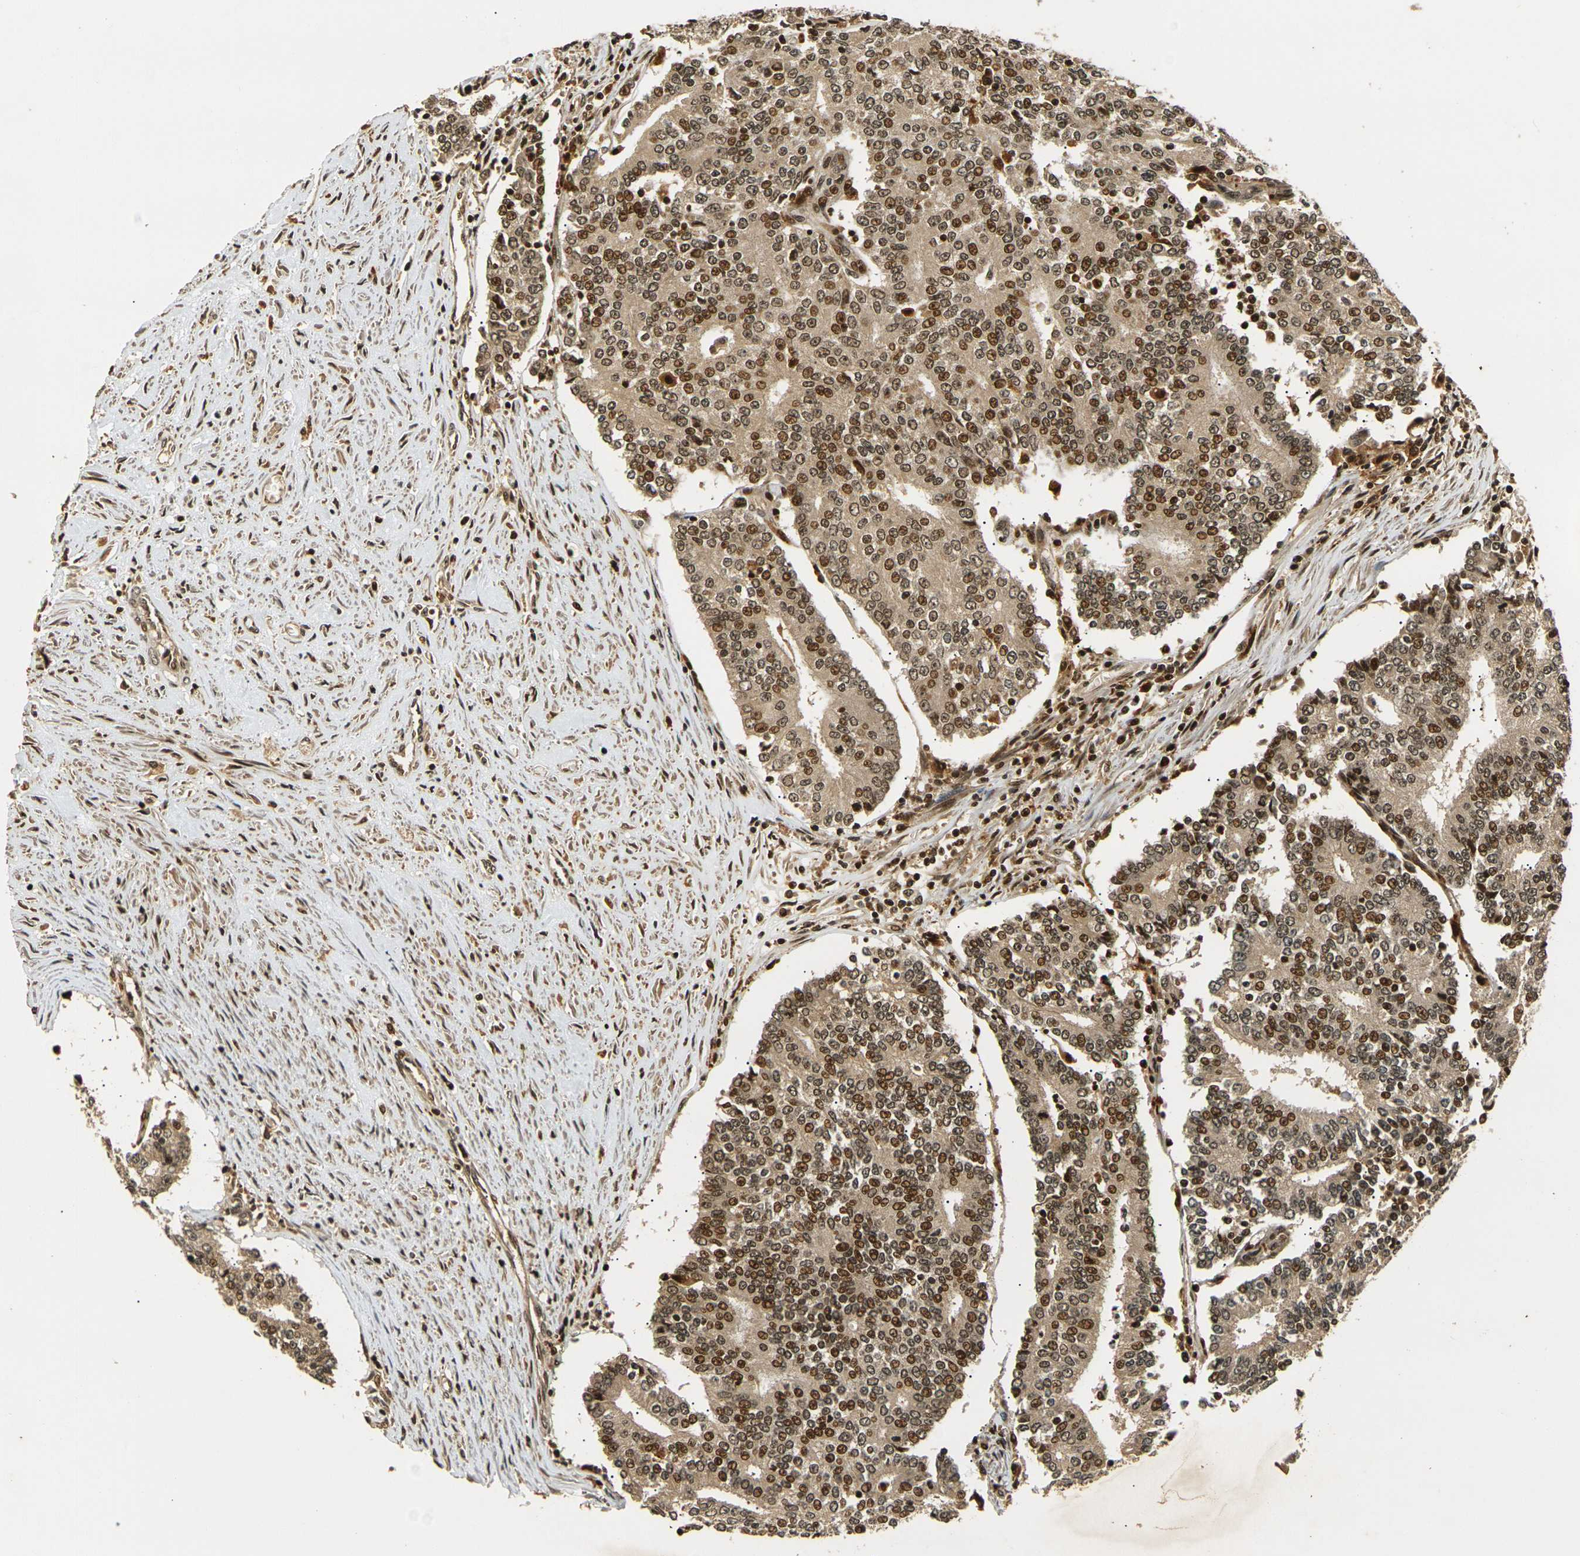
{"staining": {"intensity": "moderate", "quantity": ">75%", "location": "cytoplasmic/membranous,nuclear"}, "tissue": "prostate cancer", "cell_type": "Tumor cells", "image_type": "cancer", "snomed": [{"axis": "morphology", "description": "Normal tissue, NOS"}, {"axis": "morphology", "description": "Adenocarcinoma, High grade"}, {"axis": "topography", "description": "Prostate"}, {"axis": "topography", "description": "Seminal veicle"}], "caption": "DAB (3,3'-diaminobenzidine) immunohistochemical staining of prostate high-grade adenocarcinoma displays moderate cytoplasmic/membranous and nuclear protein staining in approximately >75% of tumor cells.", "gene": "ACTL6A", "patient": {"sex": "male", "age": 55}}